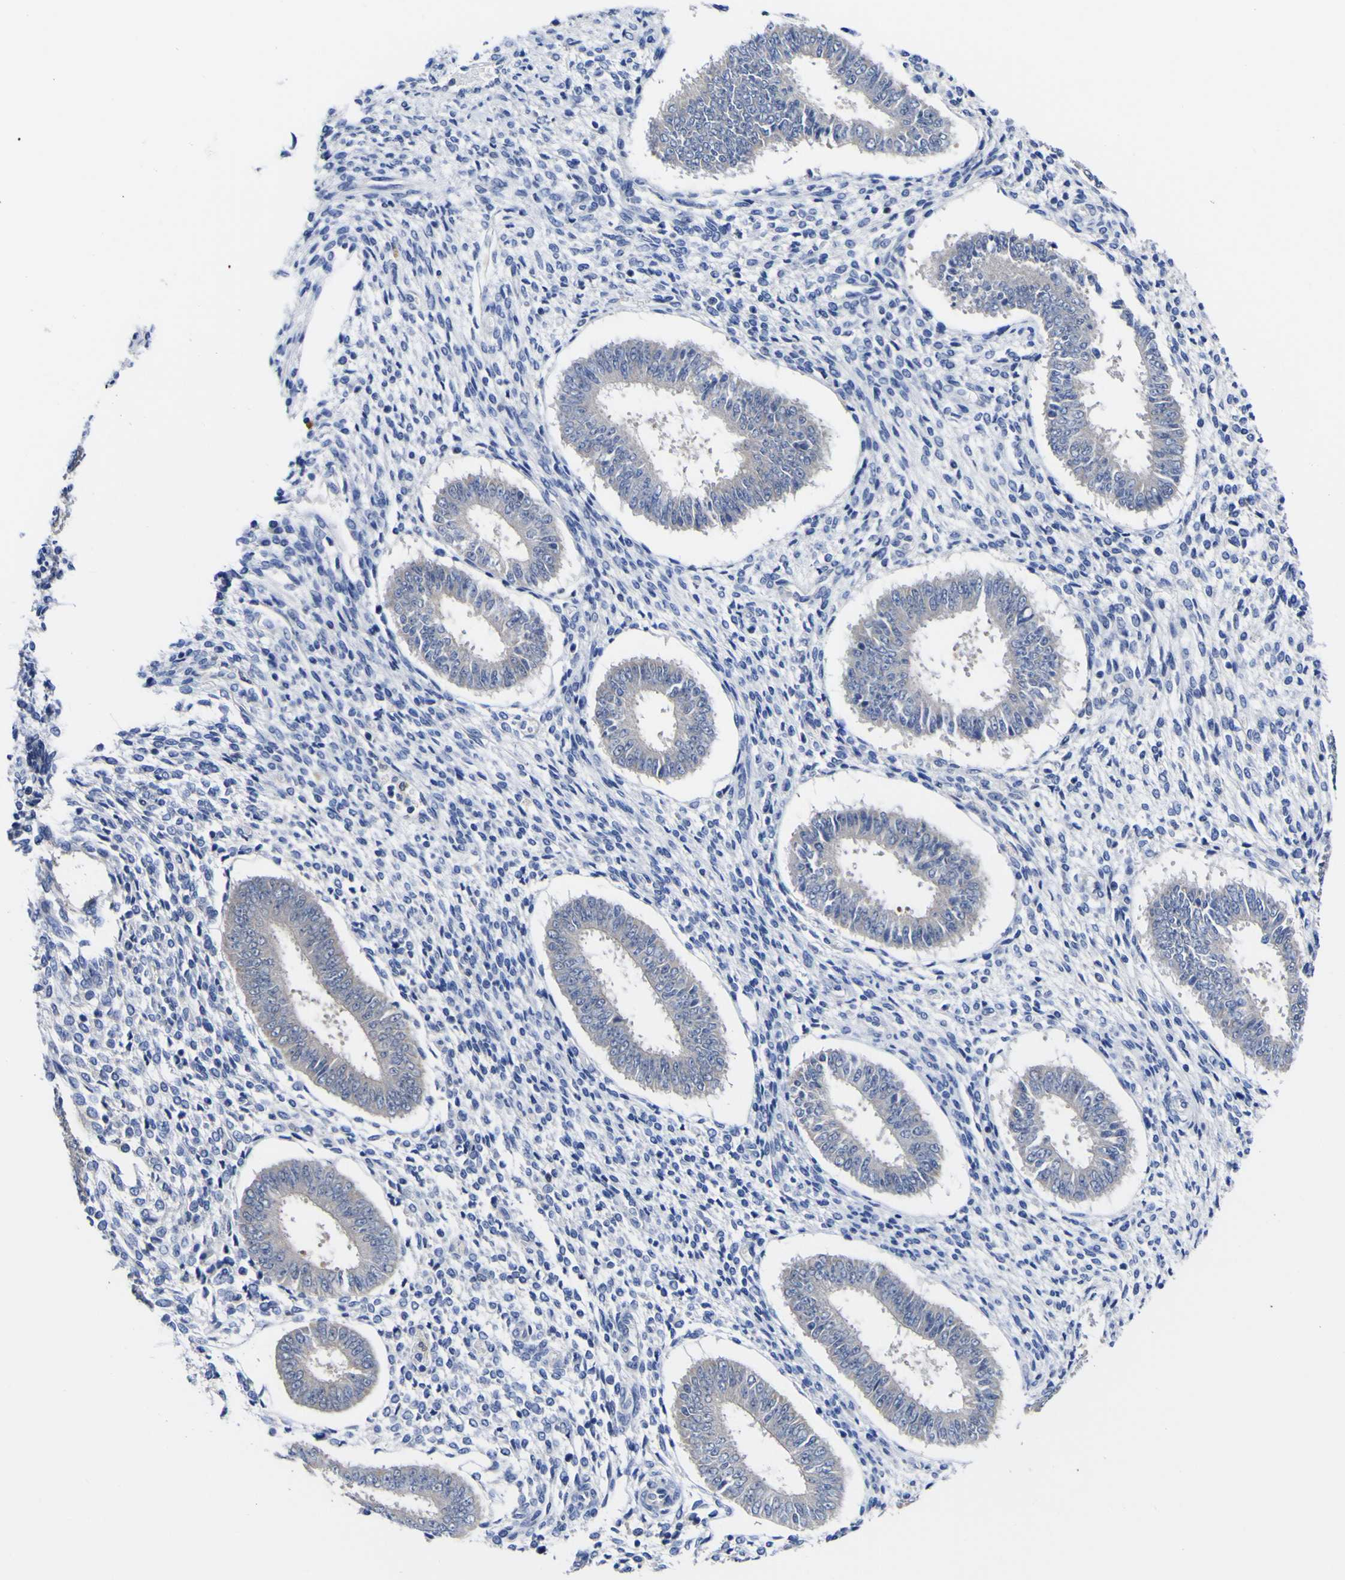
{"staining": {"intensity": "negative", "quantity": "none", "location": "none"}, "tissue": "endometrium", "cell_type": "Cells in endometrial stroma", "image_type": "normal", "snomed": [{"axis": "morphology", "description": "Normal tissue, NOS"}, {"axis": "topography", "description": "Endometrium"}], "caption": "Endometrium stained for a protein using IHC demonstrates no expression cells in endometrial stroma.", "gene": "CASP6", "patient": {"sex": "female", "age": 35}}